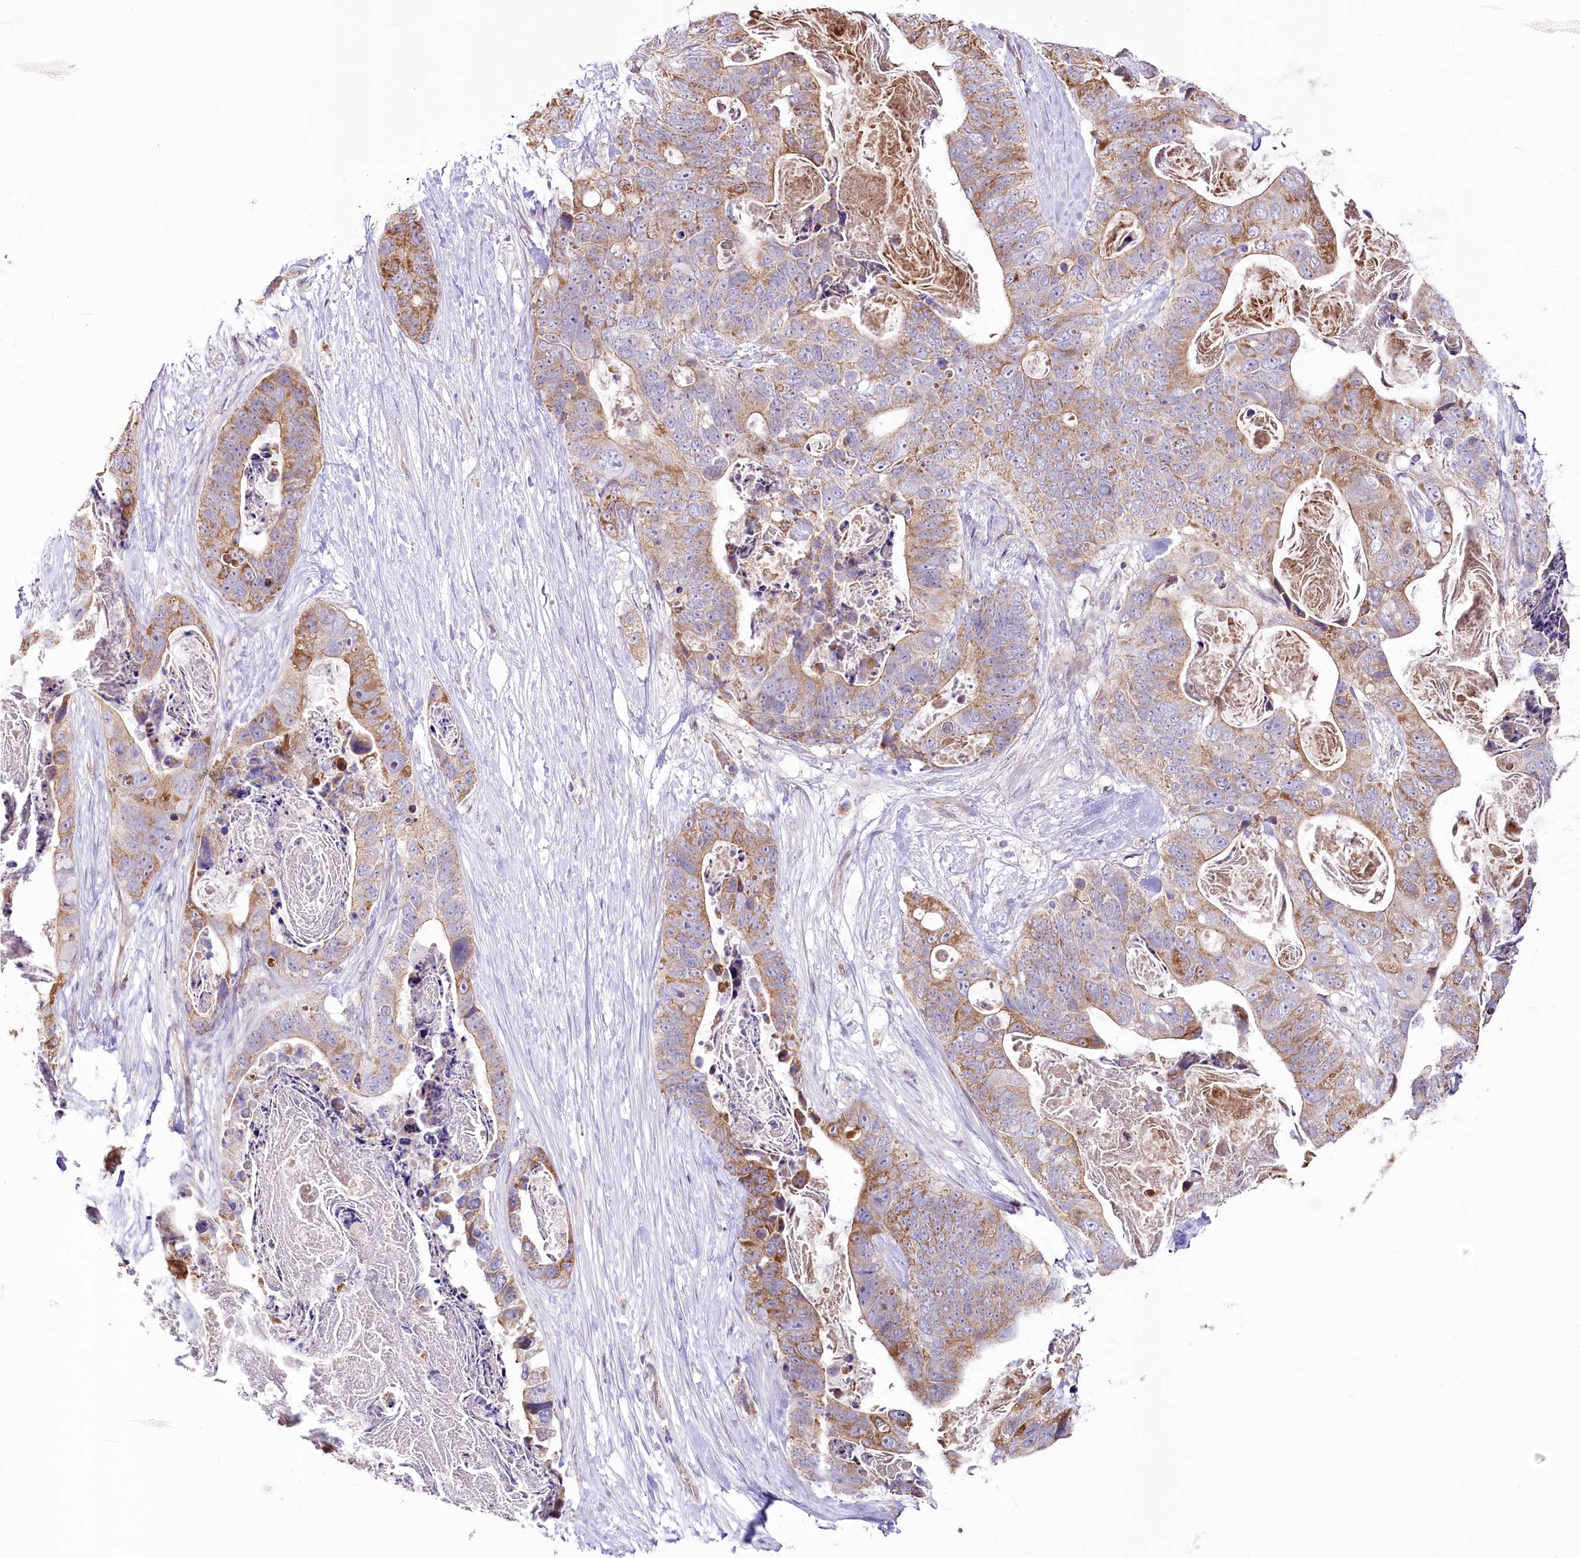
{"staining": {"intensity": "moderate", "quantity": "25%-75%", "location": "cytoplasmic/membranous"}, "tissue": "stomach cancer", "cell_type": "Tumor cells", "image_type": "cancer", "snomed": [{"axis": "morphology", "description": "Adenocarcinoma, NOS"}, {"axis": "topography", "description": "Stomach"}], "caption": "IHC photomicrograph of human stomach adenocarcinoma stained for a protein (brown), which exhibits medium levels of moderate cytoplasmic/membranous expression in about 25%-75% of tumor cells.", "gene": "SLC6A11", "patient": {"sex": "female", "age": 89}}